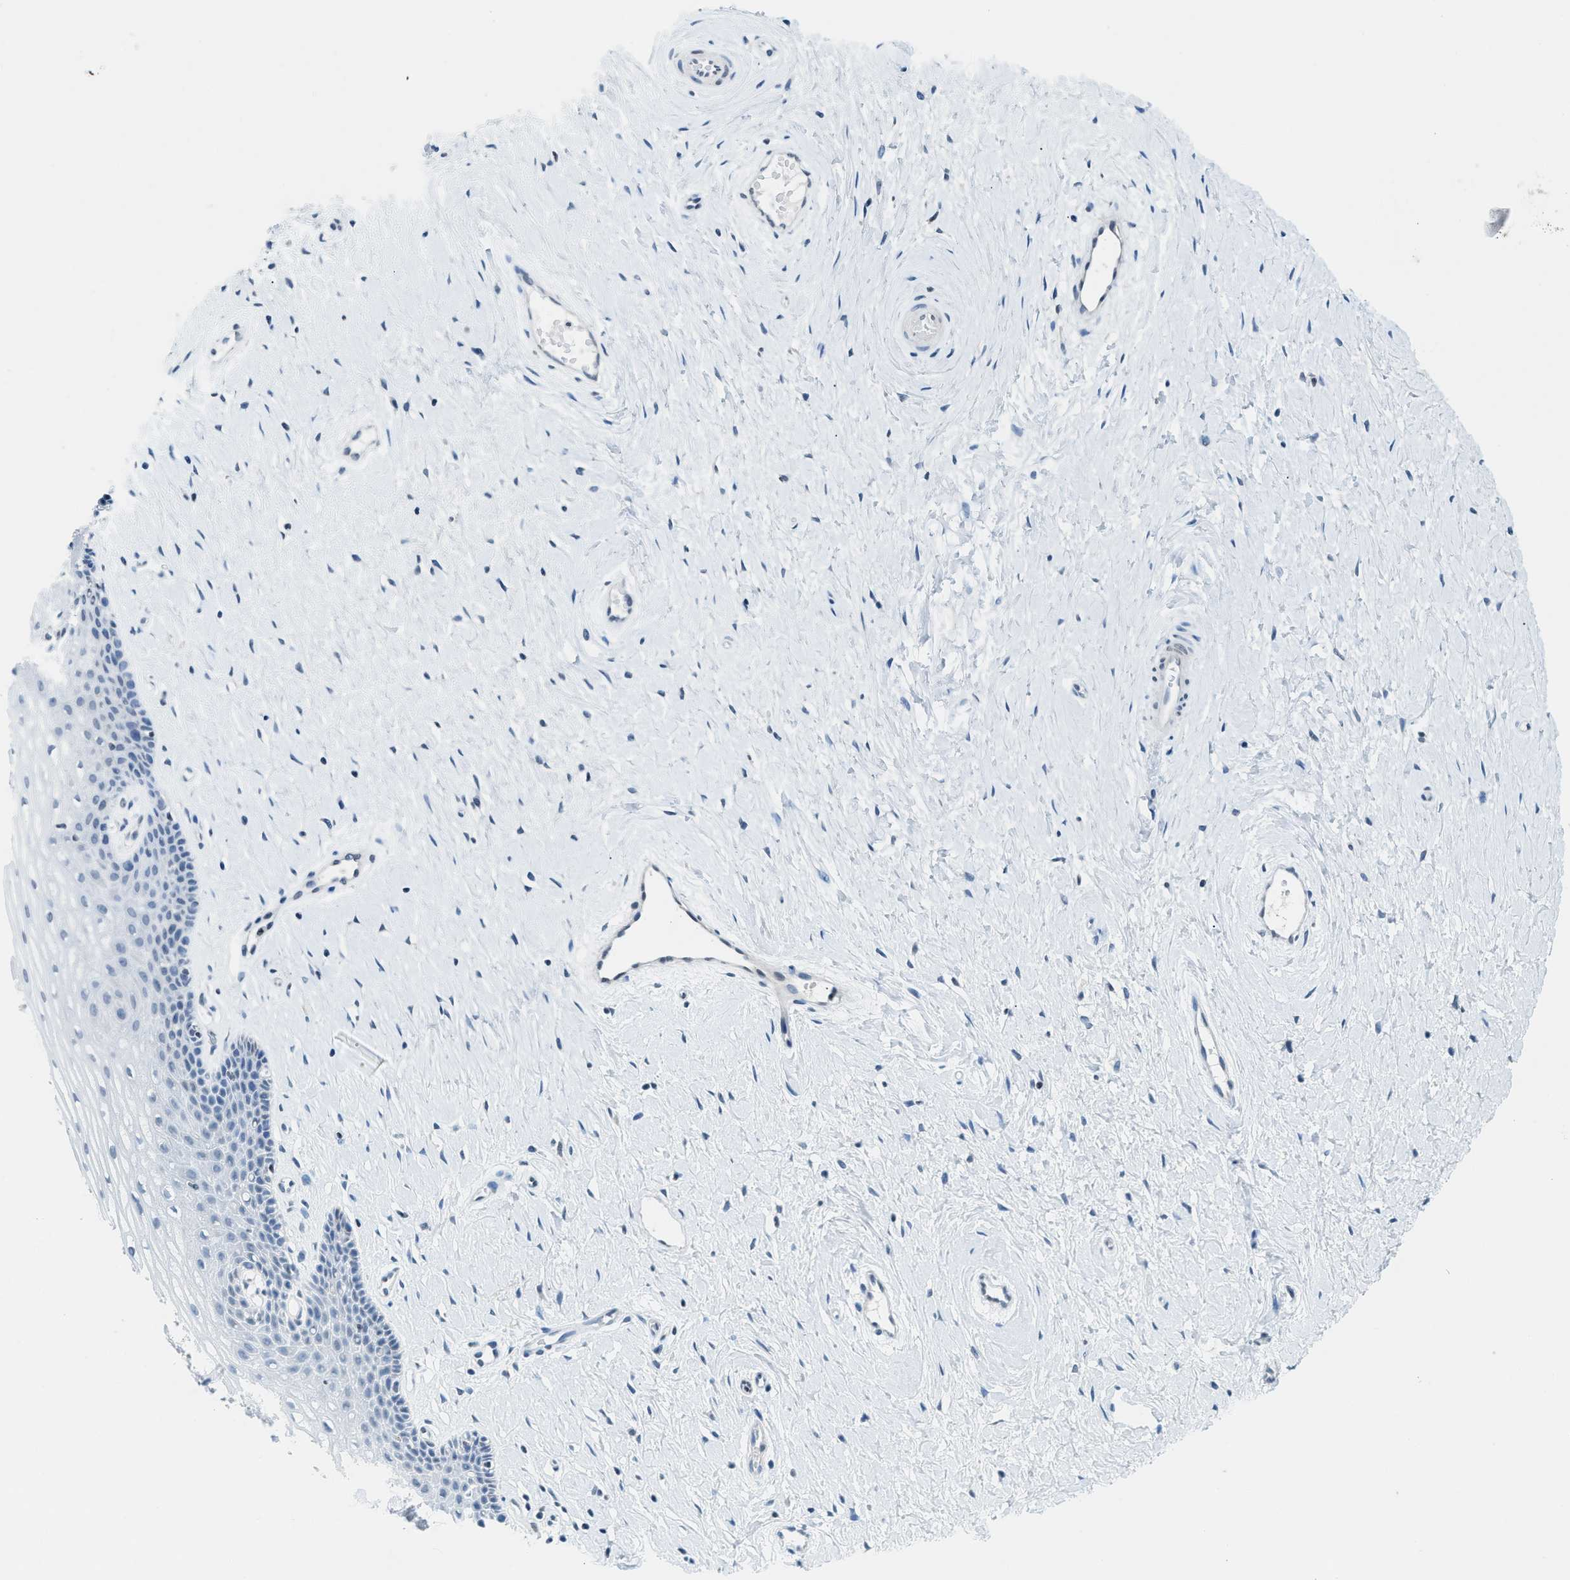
{"staining": {"intensity": "negative", "quantity": "none", "location": "none"}, "tissue": "cervix", "cell_type": "Squamous epithelial cells", "image_type": "normal", "snomed": [{"axis": "morphology", "description": "Normal tissue, NOS"}, {"axis": "topography", "description": "Cervix"}], "caption": "An immunohistochemistry image of unremarkable cervix is shown. There is no staining in squamous epithelial cells of cervix.", "gene": "UVRAG", "patient": {"sex": "female", "age": 39}}